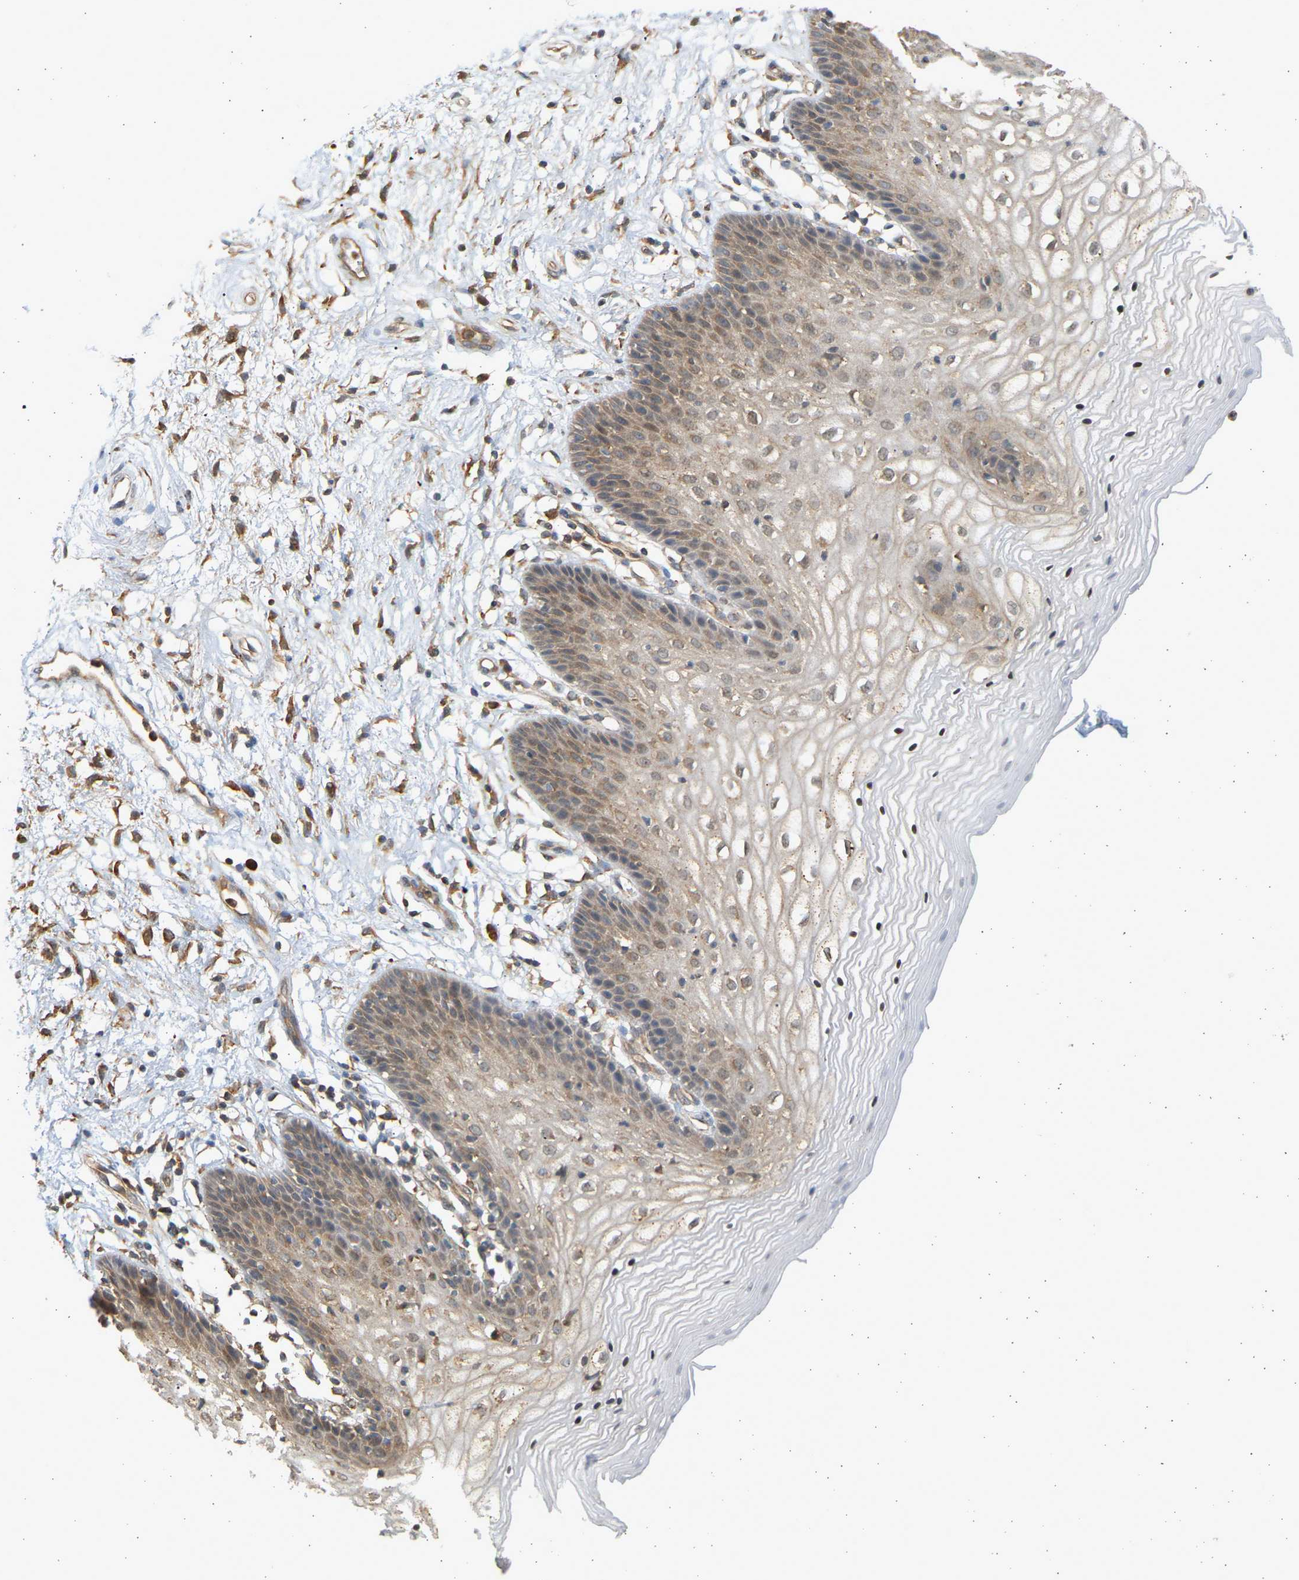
{"staining": {"intensity": "weak", "quantity": ">75%", "location": "cytoplasmic/membranous,nuclear"}, "tissue": "vagina", "cell_type": "Squamous epithelial cells", "image_type": "normal", "snomed": [{"axis": "morphology", "description": "Normal tissue, NOS"}, {"axis": "topography", "description": "Vagina"}], "caption": "Vagina stained with DAB immunohistochemistry reveals low levels of weak cytoplasmic/membranous,nuclear expression in approximately >75% of squamous epithelial cells.", "gene": "B4GALT6", "patient": {"sex": "female", "age": 34}}